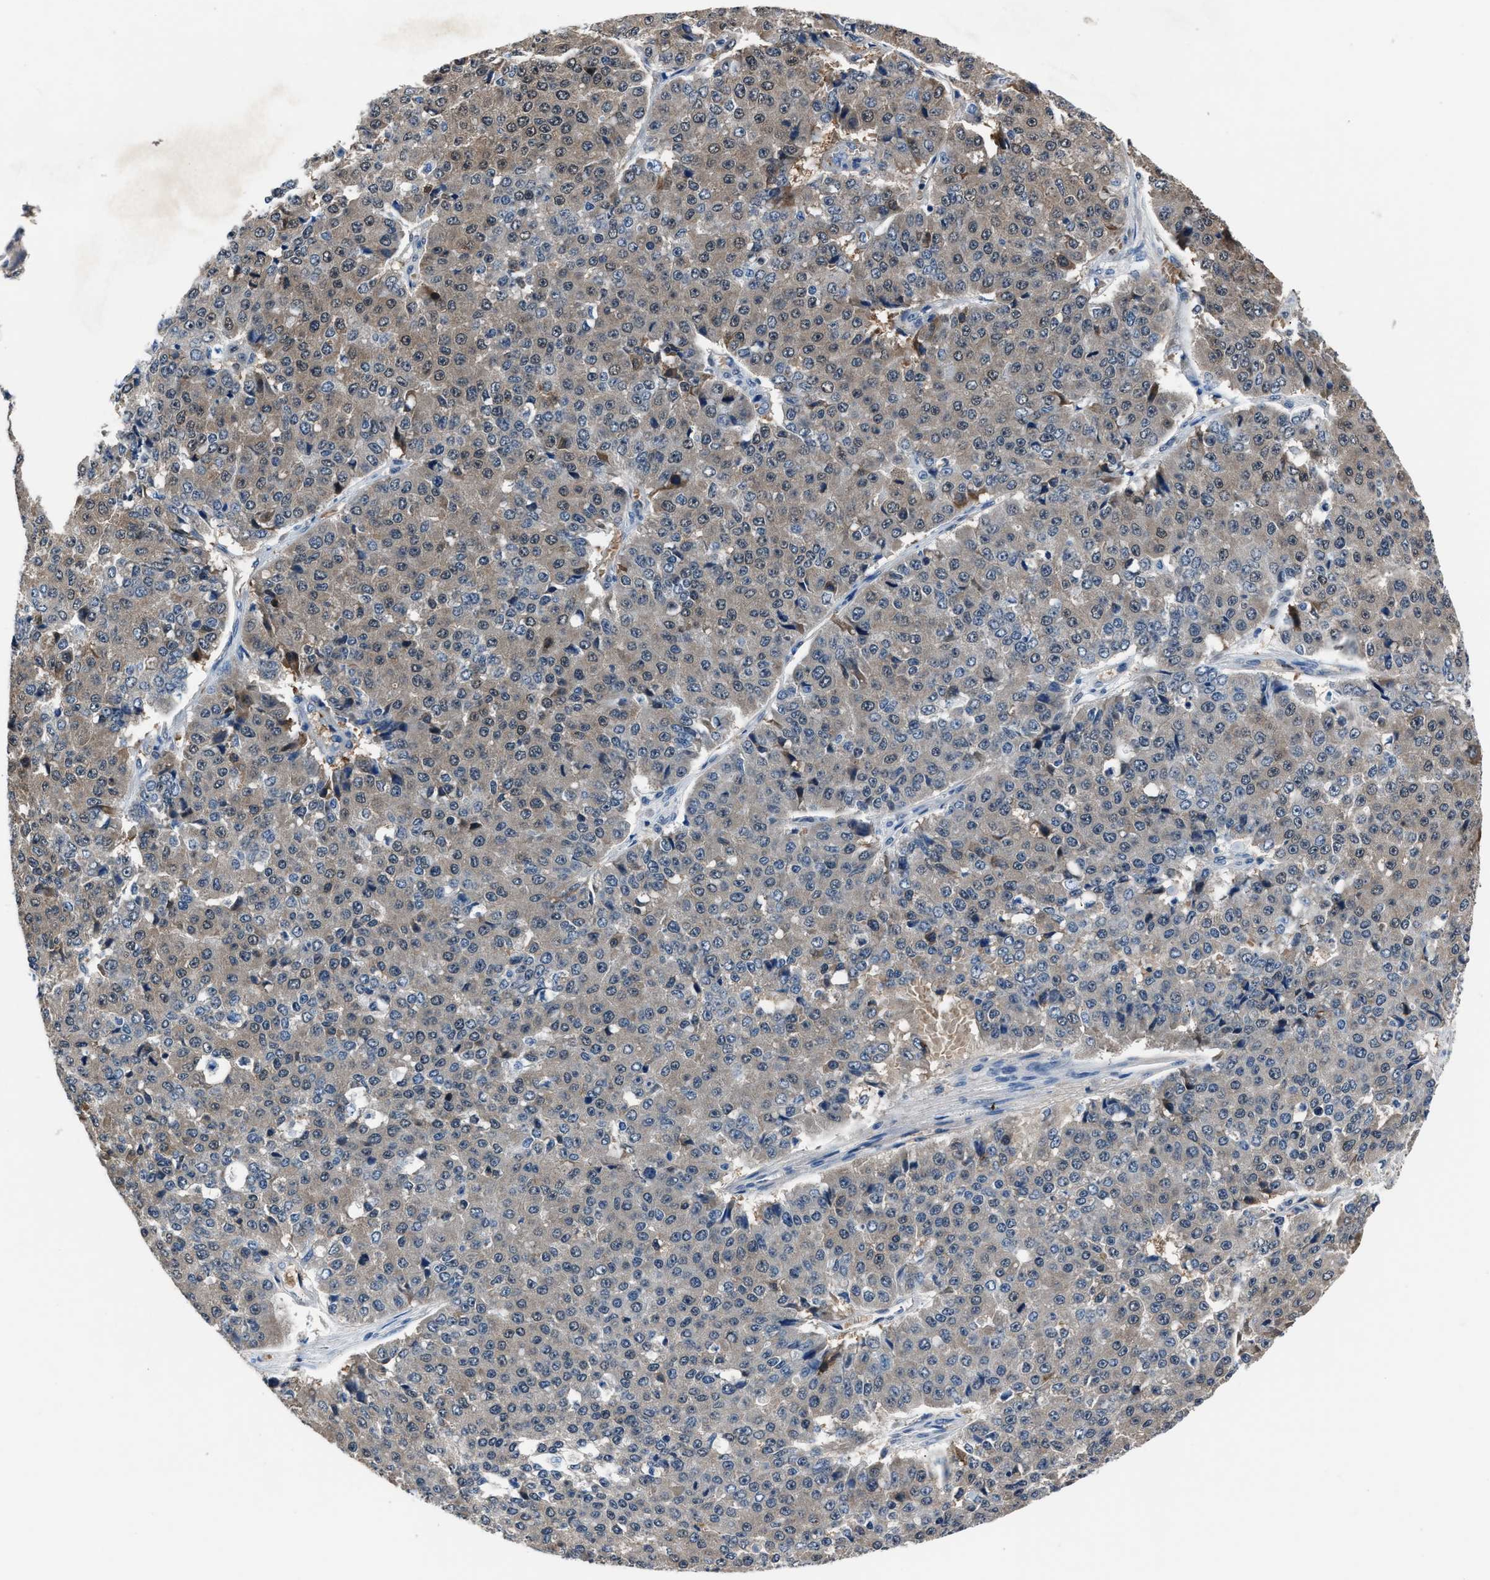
{"staining": {"intensity": "weak", "quantity": "<25%", "location": "cytoplasmic/membranous"}, "tissue": "pancreatic cancer", "cell_type": "Tumor cells", "image_type": "cancer", "snomed": [{"axis": "morphology", "description": "Adenocarcinoma, NOS"}, {"axis": "topography", "description": "Pancreas"}], "caption": "IHC histopathology image of neoplastic tissue: human pancreatic adenocarcinoma stained with DAB (3,3'-diaminobenzidine) displays no significant protein positivity in tumor cells.", "gene": "PPA1", "patient": {"sex": "male", "age": 50}}